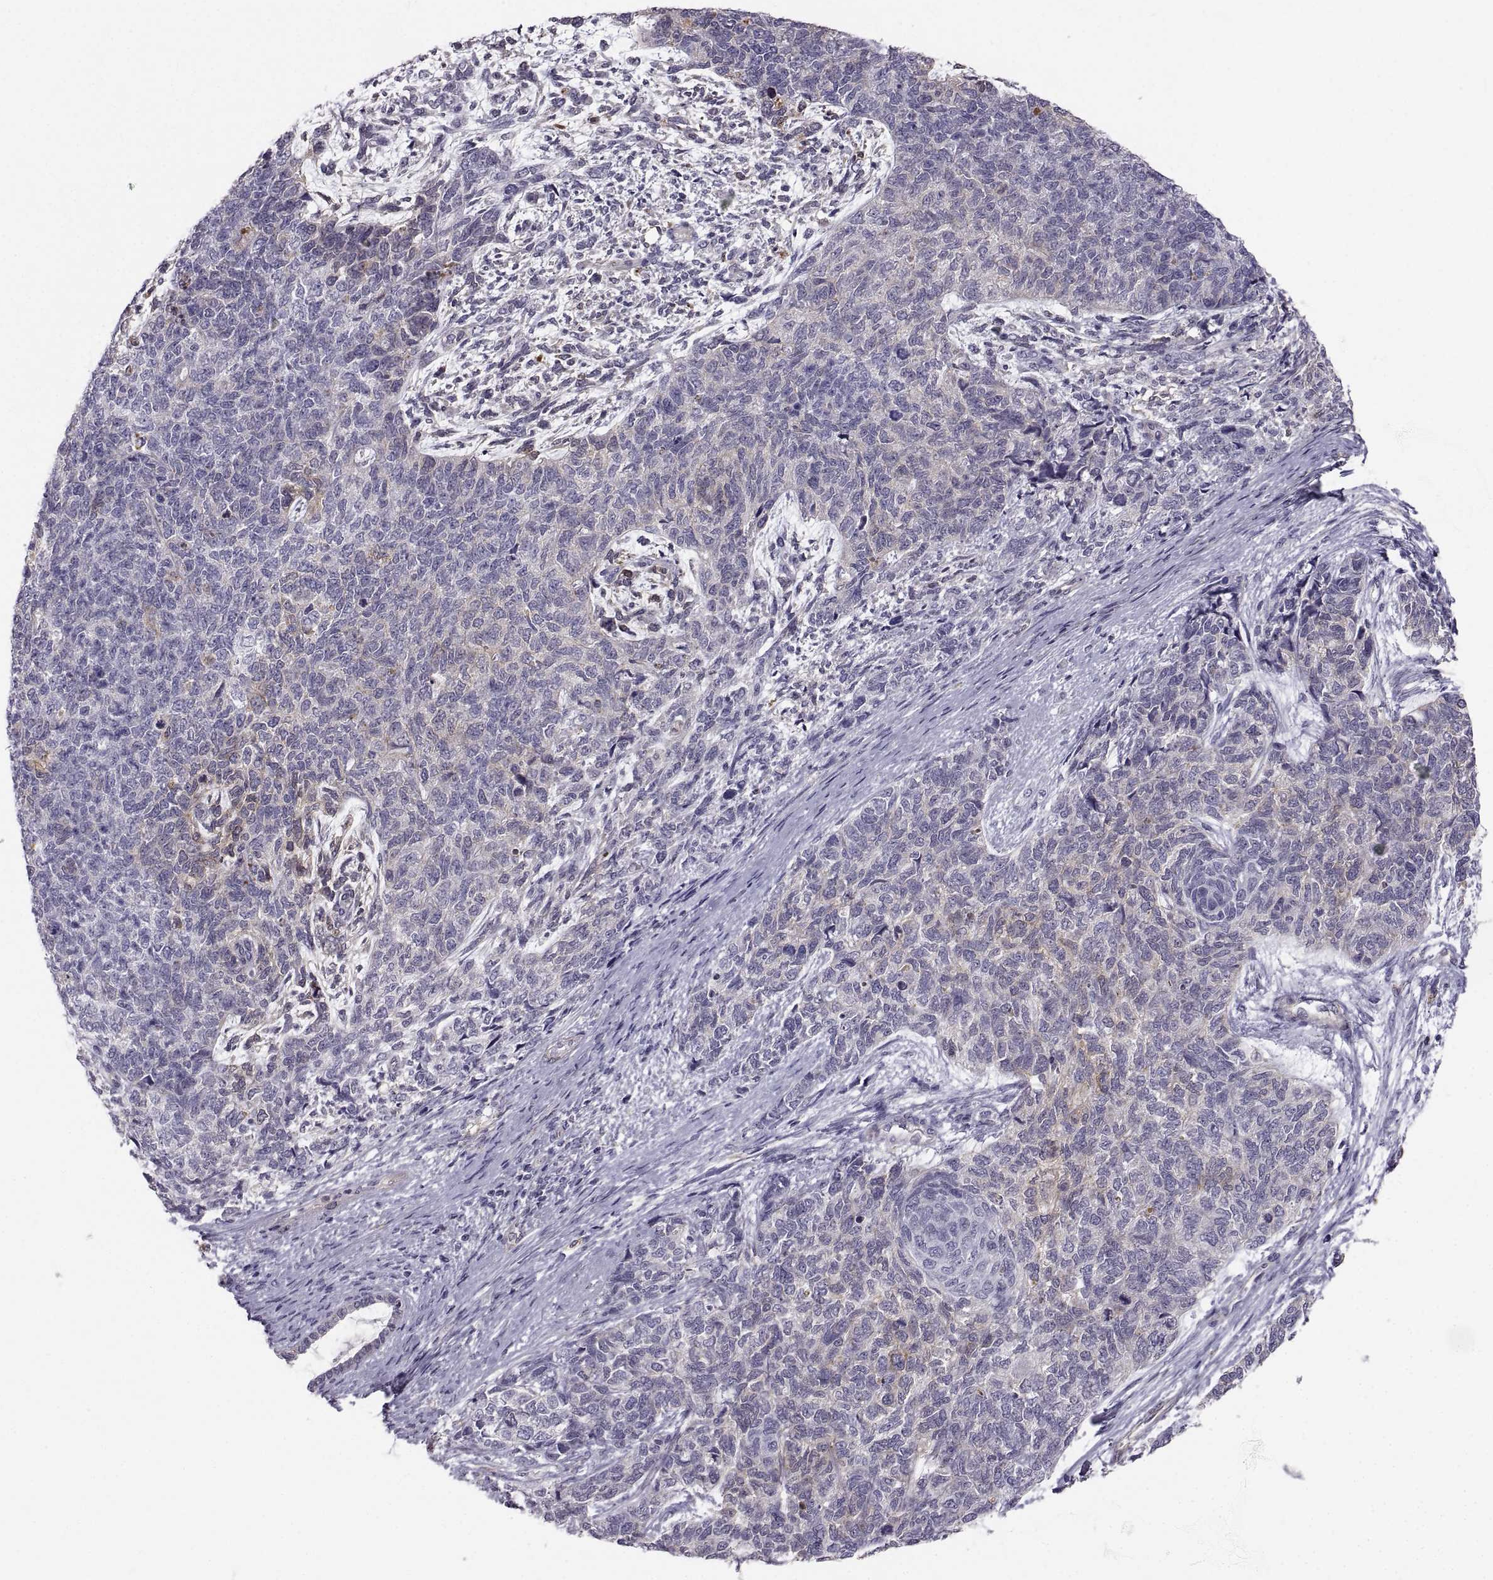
{"staining": {"intensity": "weak", "quantity": "<25%", "location": "cytoplasmic/membranous"}, "tissue": "cervical cancer", "cell_type": "Tumor cells", "image_type": "cancer", "snomed": [{"axis": "morphology", "description": "Squamous cell carcinoma, NOS"}, {"axis": "topography", "description": "Cervix"}], "caption": "Cervical squamous cell carcinoma stained for a protein using immunohistochemistry exhibits no positivity tumor cells.", "gene": "PGM5", "patient": {"sex": "female", "age": 63}}